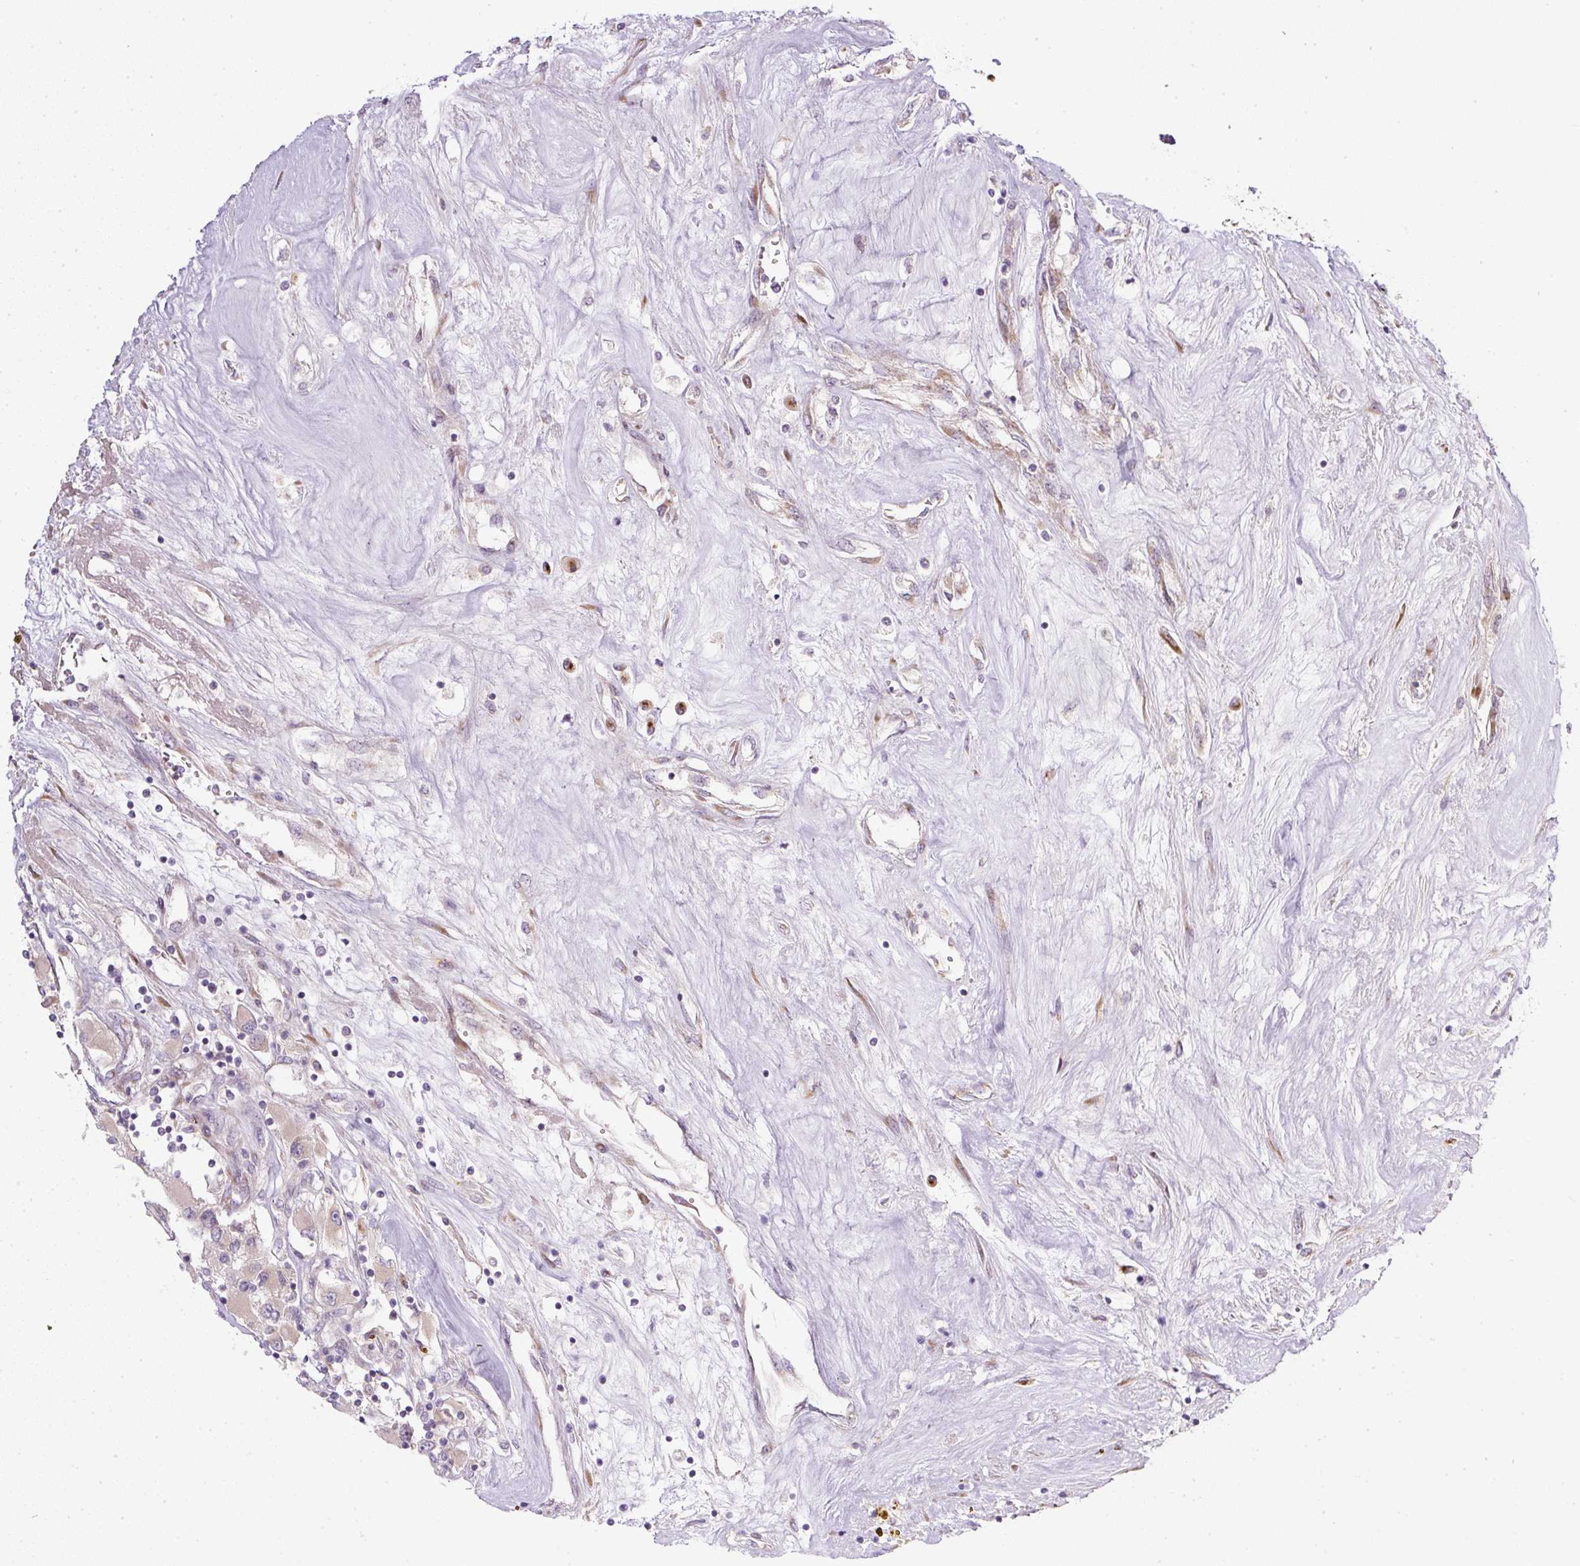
{"staining": {"intensity": "weak", "quantity": "<25%", "location": "cytoplasmic/membranous"}, "tissue": "renal cancer", "cell_type": "Tumor cells", "image_type": "cancer", "snomed": [{"axis": "morphology", "description": "Adenocarcinoma, NOS"}, {"axis": "topography", "description": "Kidney"}], "caption": "The immunohistochemistry (IHC) histopathology image has no significant expression in tumor cells of adenocarcinoma (renal) tissue.", "gene": "MLX", "patient": {"sex": "female", "age": 52}}